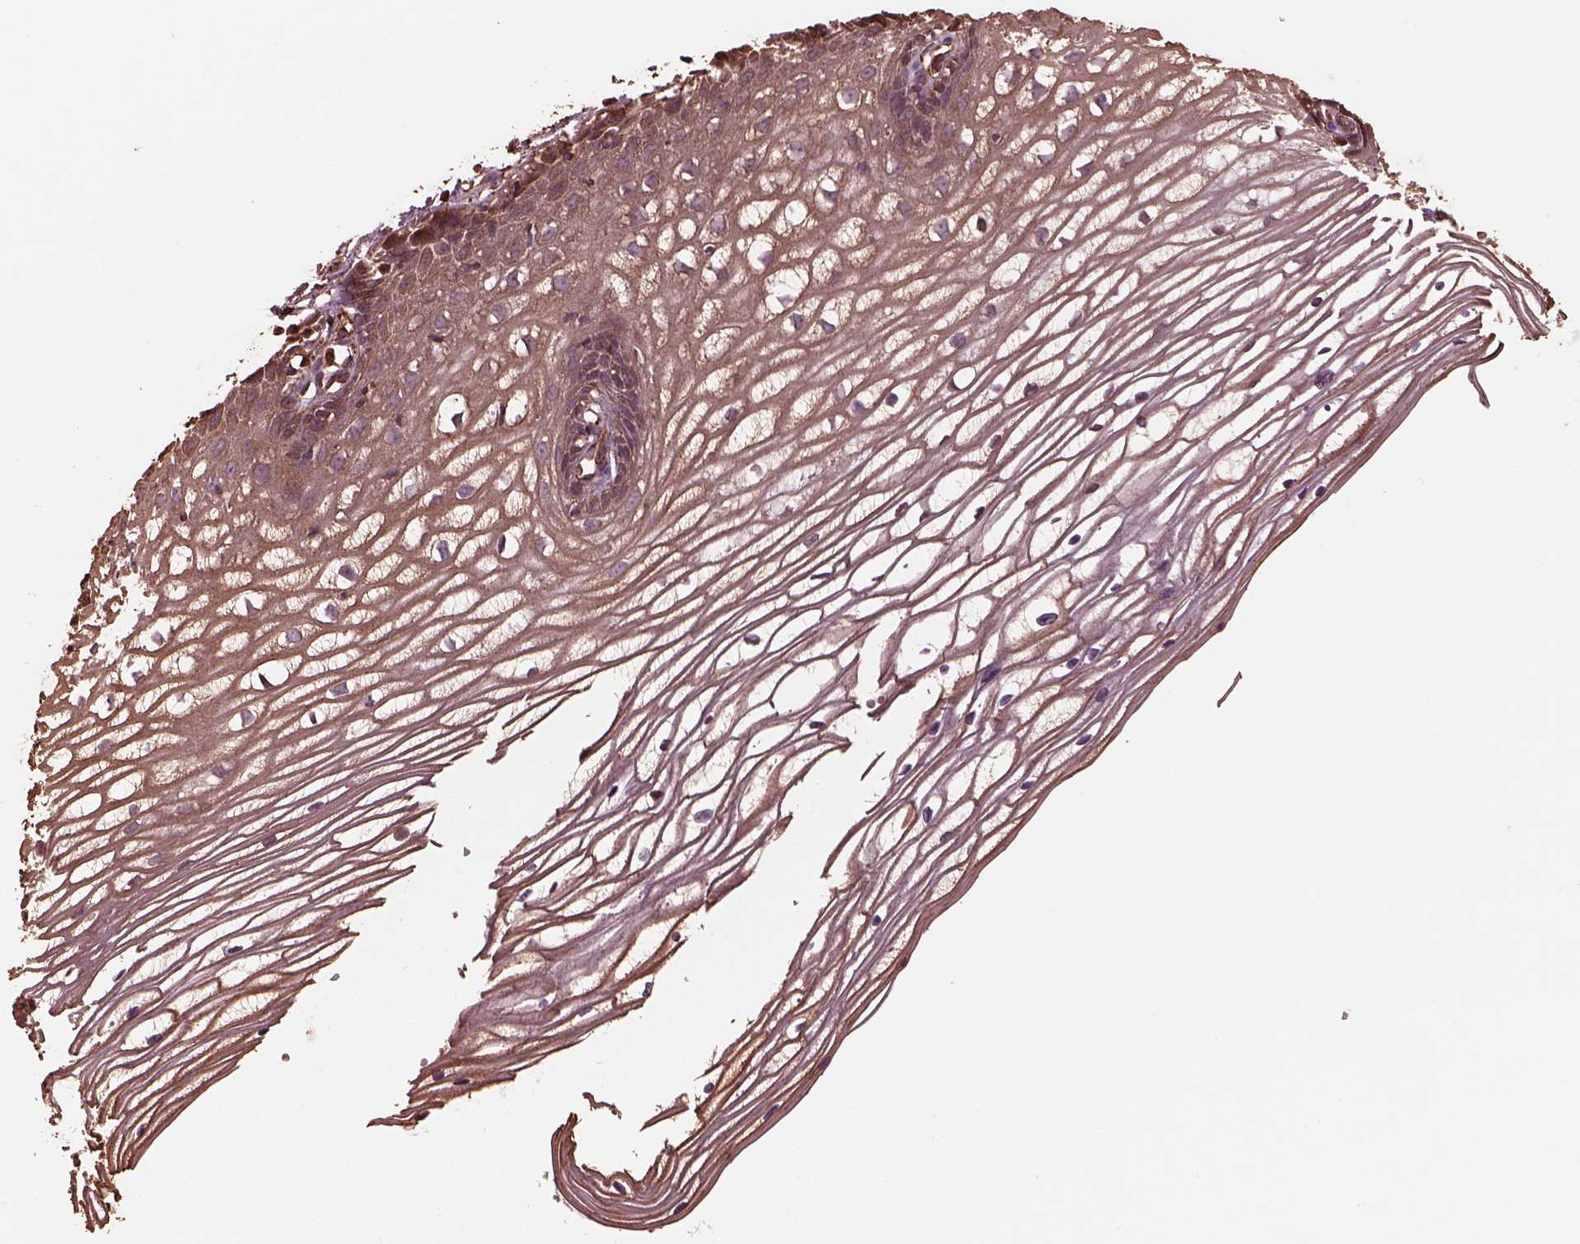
{"staining": {"intensity": "negative", "quantity": "none", "location": "none"}, "tissue": "cervix", "cell_type": "Glandular cells", "image_type": "normal", "snomed": [{"axis": "morphology", "description": "Normal tissue, NOS"}, {"axis": "topography", "description": "Cervix"}], "caption": "A photomicrograph of cervix stained for a protein demonstrates no brown staining in glandular cells. (DAB immunohistochemistry (IHC) with hematoxylin counter stain).", "gene": "GTPBP1", "patient": {"sex": "female", "age": 40}}